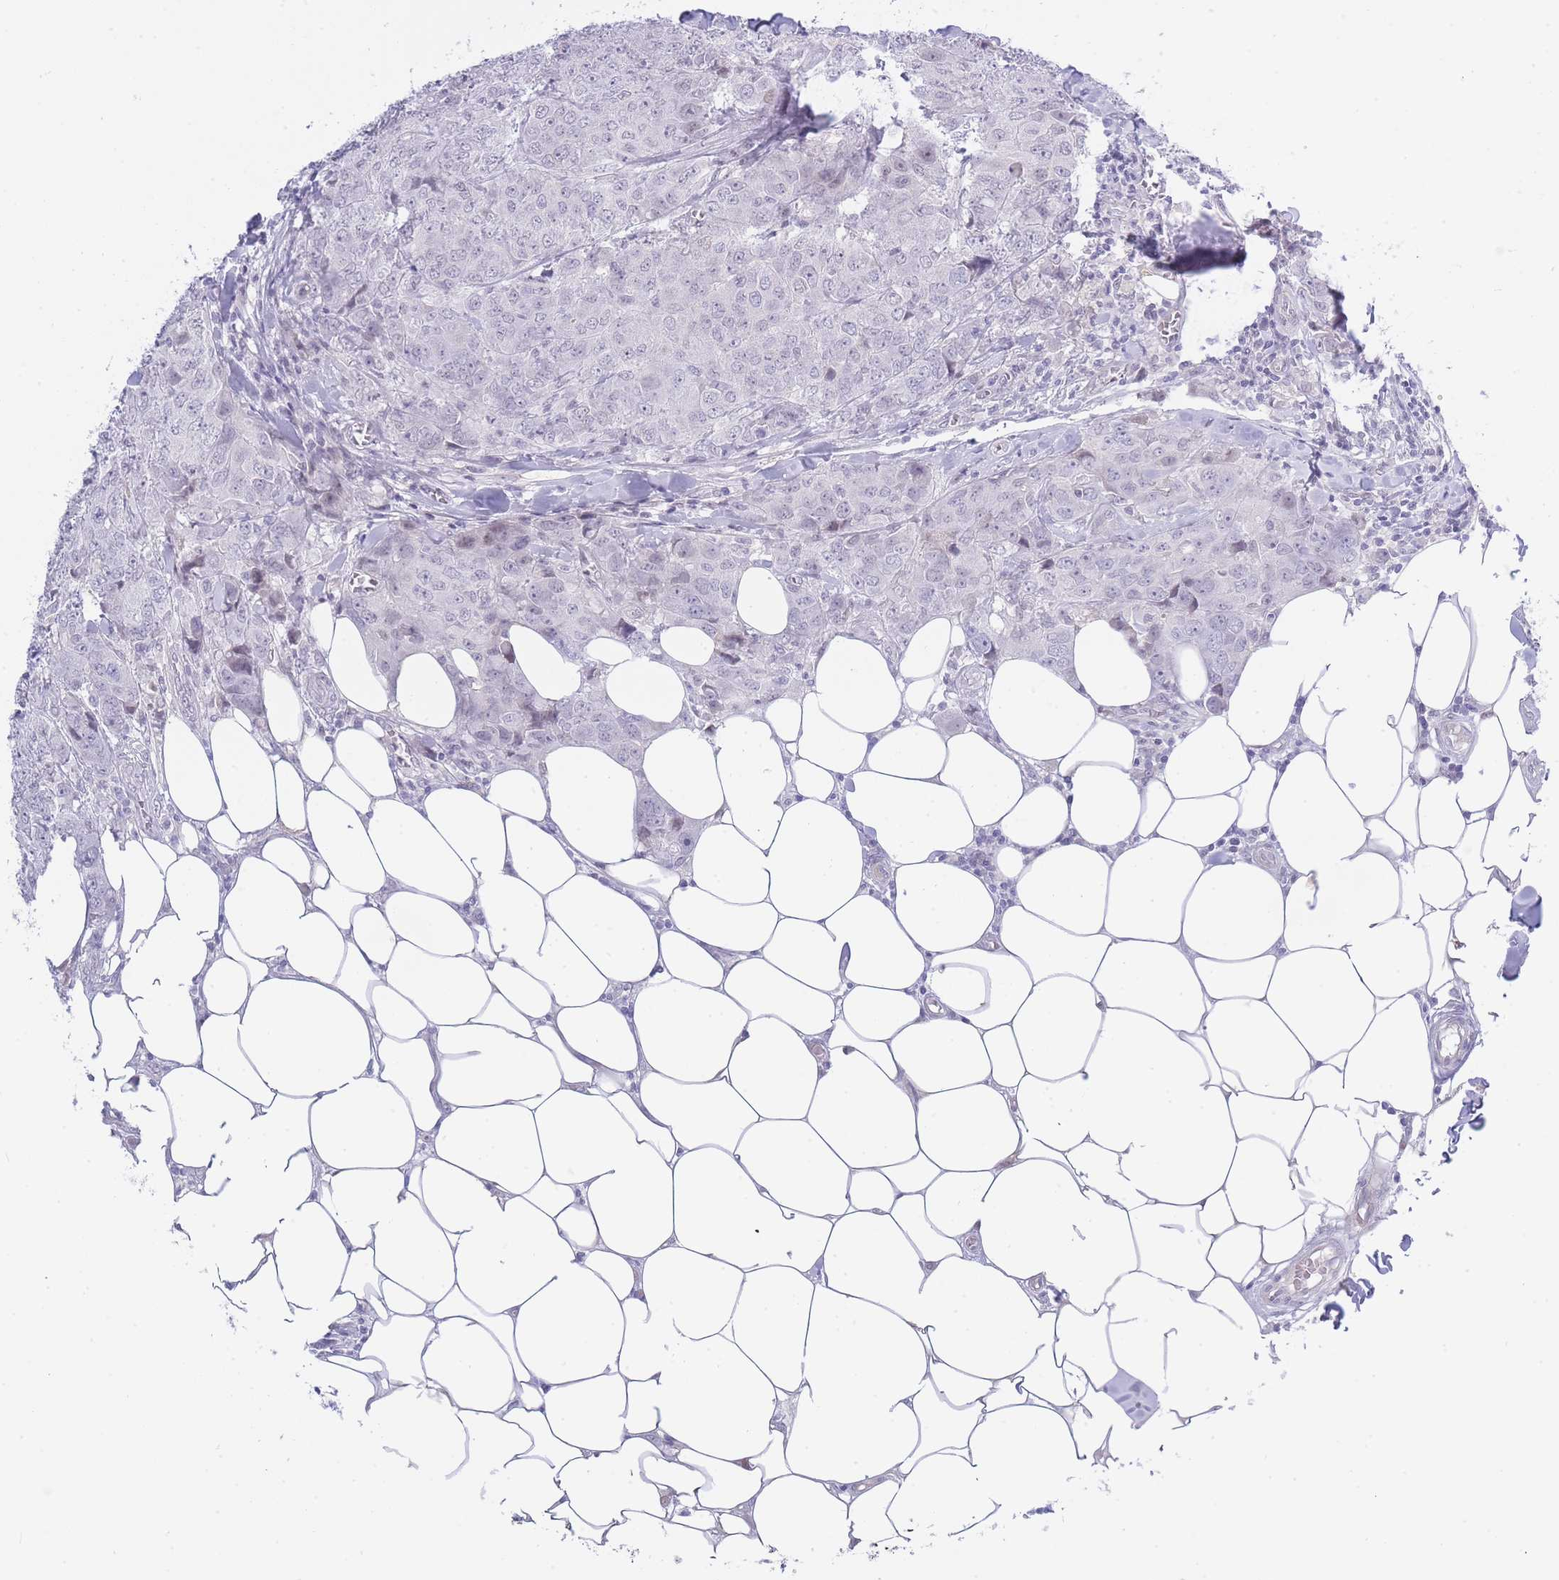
{"staining": {"intensity": "negative", "quantity": "none", "location": "none"}, "tissue": "breast cancer", "cell_type": "Tumor cells", "image_type": "cancer", "snomed": [{"axis": "morphology", "description": "Duct carcinoma"}, {"axis": "topography", "description": "Breast"}], "caption": "This is an IHC photomicrograph of human breast infiltrating ductal carcinoma. There is no expression in tumor cells.", "gene": "PRR23B", "patient": {"sex": "female", "age": 43}}